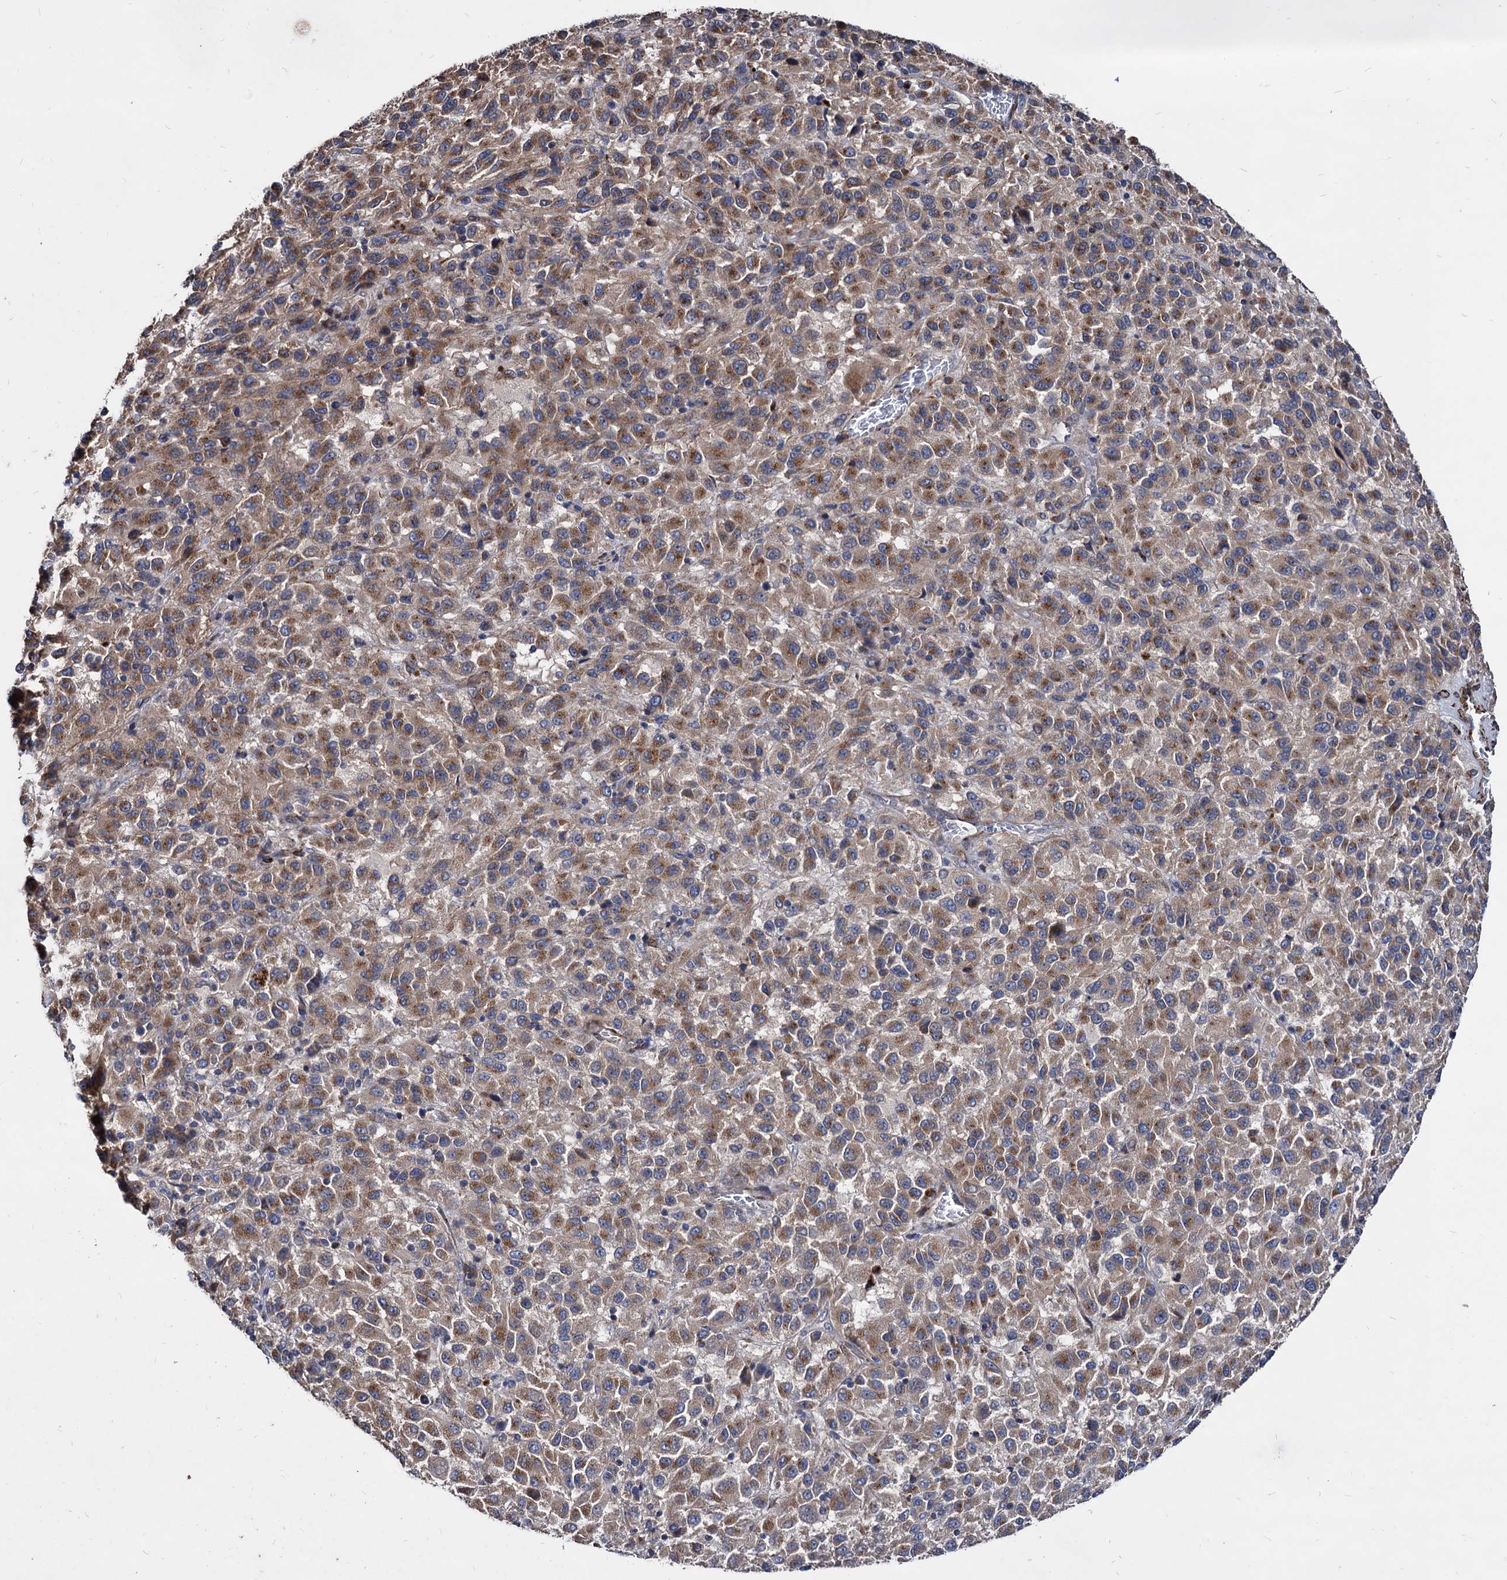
{"staining": {"intensity": "moderate", "quantity": ">75%", "location": "cytoplasmic/membranous"}, "tissue": "melanoma", "cell_type": "Tumor cells", "image_type": "cancer", "snomed": [{"axis": "morphology", "description": "Malignant melanoma, Metastatic site"}, {"axis": "topography", "description": "Lung"}], "caption": "Immunohistochemistry photomicrograph of human malignant melanoma (metastatic site) stained for a protein (brown), which demonstrates medium levels of moderate cytoplasmic/membranous positivity in approximately >75% of tumor cells.", "gene": "WDR11", "patient": {"sex": "male", "age": 64}}